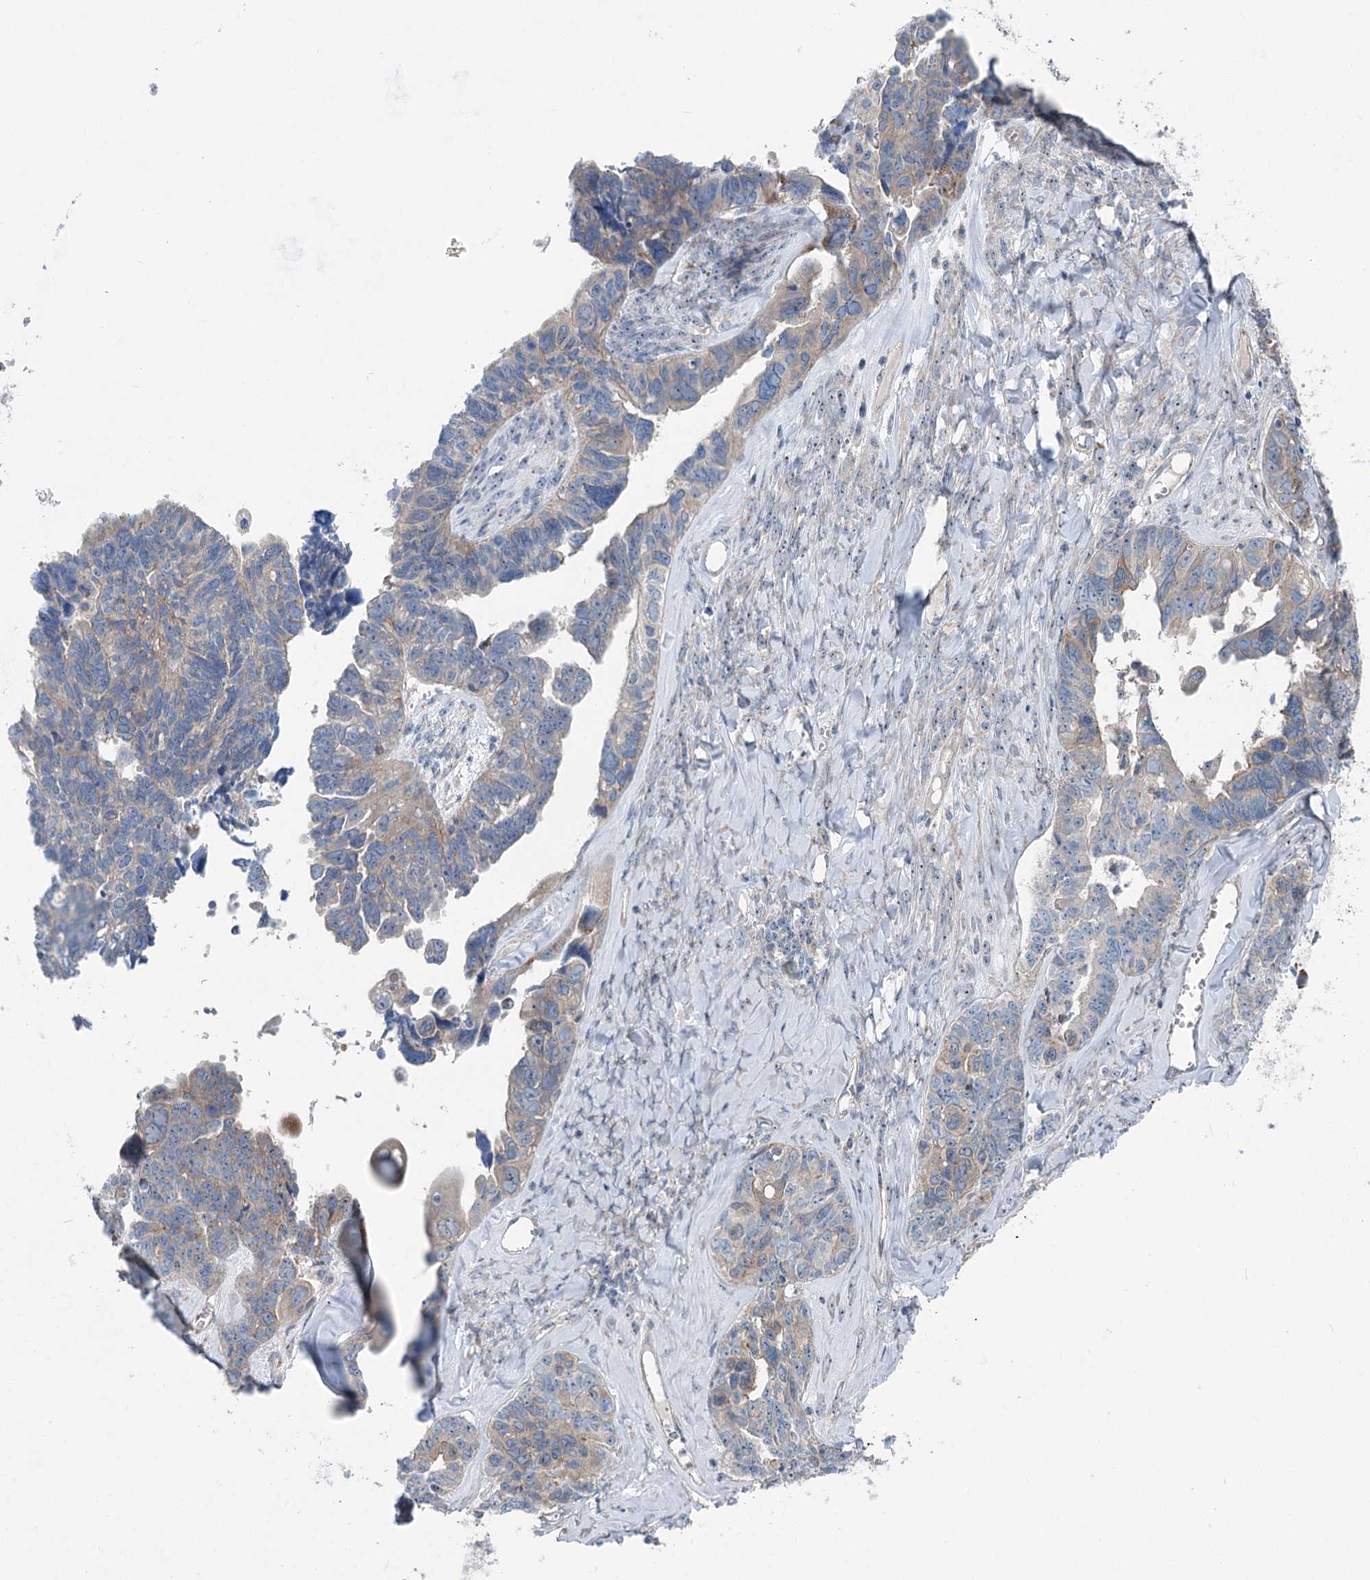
{"staining": {"intensity": "weak", "quantity": "25%-75%", "location": "cytoplasmic/membranous"}, "tissue": "ovarian cancer", "cell_type": "Tumor cells", "image_type": "cancer", "snomed": [{"axis": "morphology", "description": "Cystadenocarcinoma, serous, NOS"}, {"axis": "topography", "description": "Ovary"}], "caption": "This is an image of immunohistochemistry (IHC) staining of ovarian cancer (serous cystadenocarcinoma), which shows weak staining in the cytoplasmic/membranous of tumor cells.", "gene": "MARK2", "patient": {"sex": "female", "age": 79}}